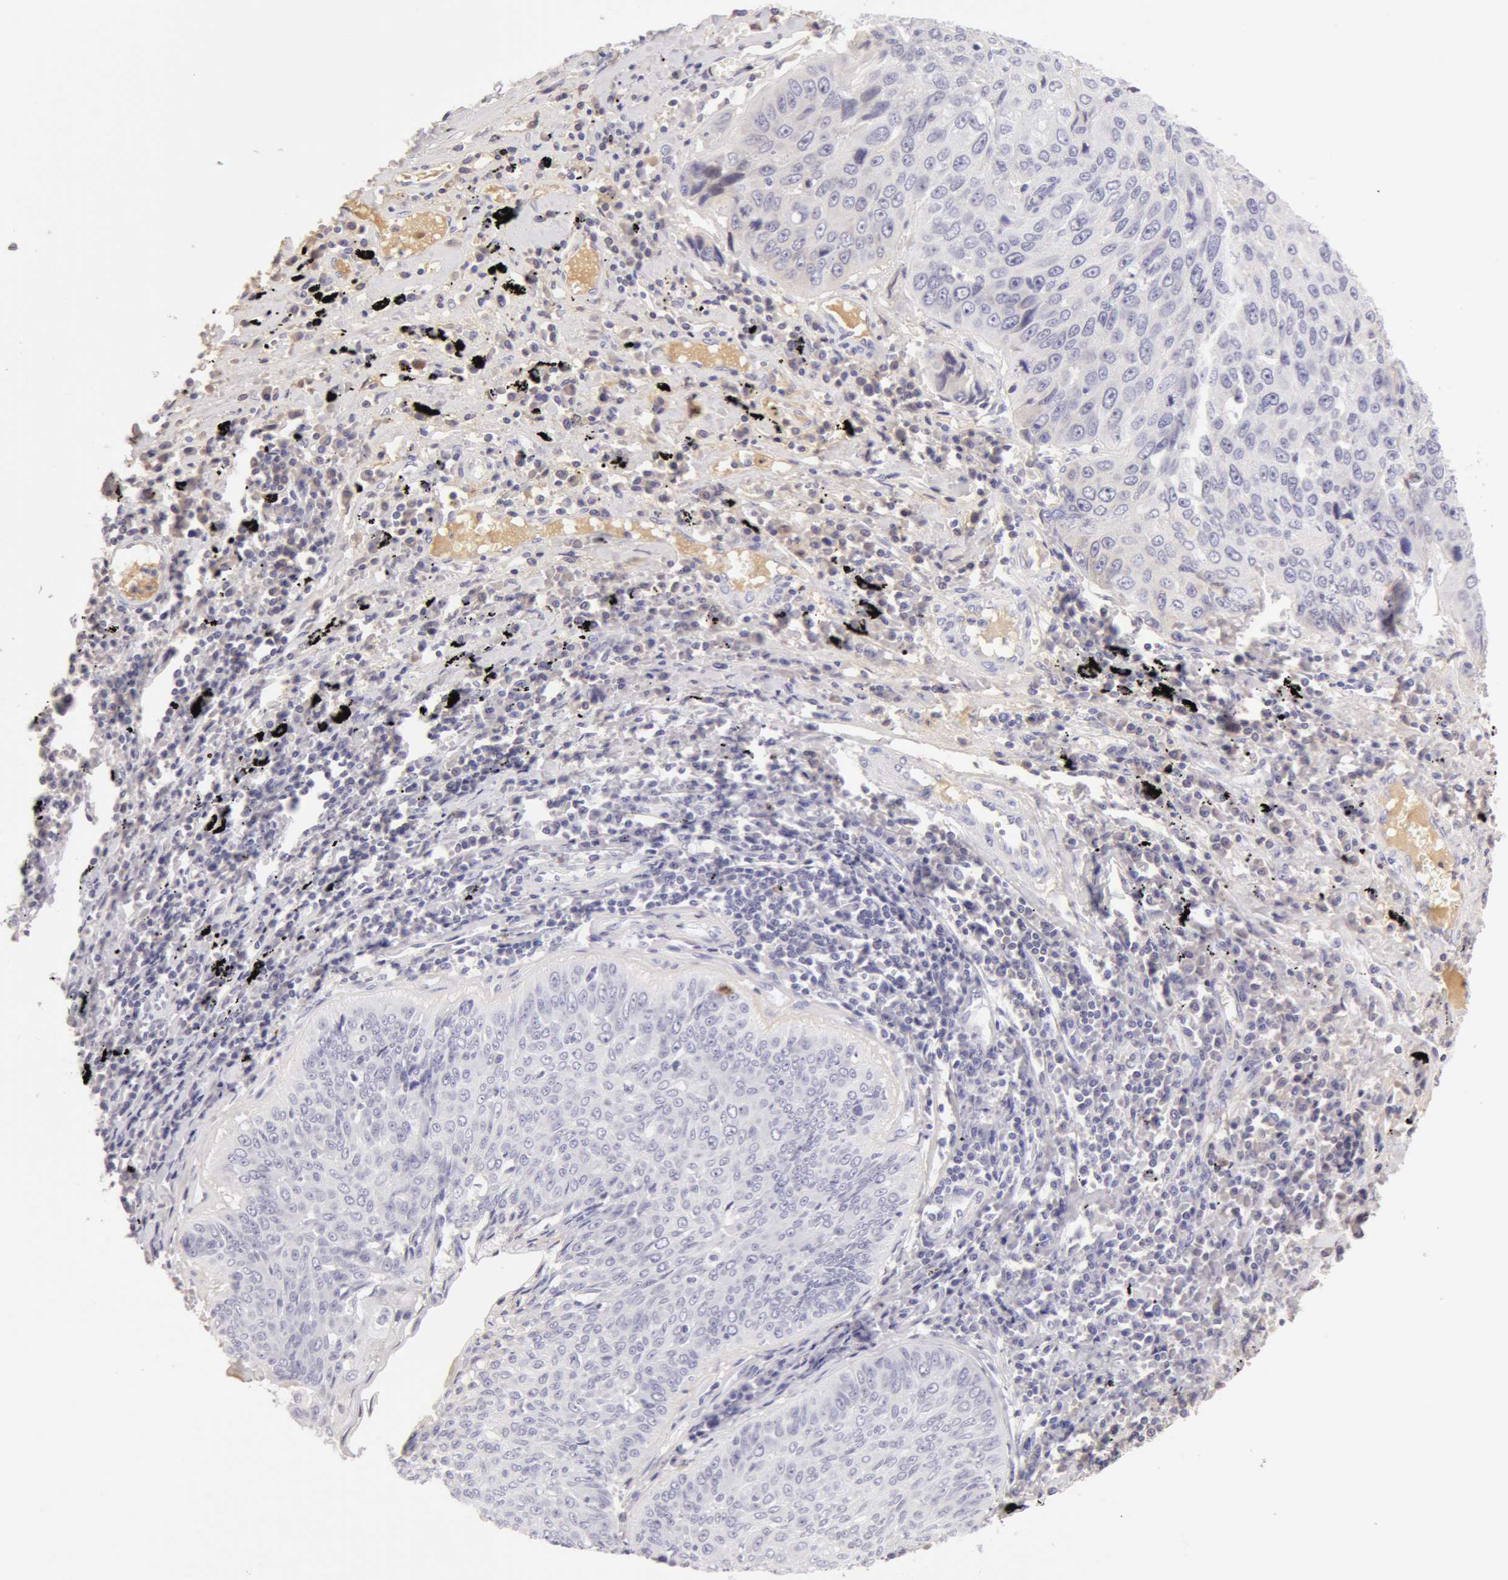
{"staining": {"intensity": "negative", "quantity": "none", "location": "none"}, "tissue": "lung cancer", "cell_type": "Tumor cells", "image_type": "cancer", "snomed": [{"axis": "morphology", "description": "Adenocarcinoma, NOS"}, {"axis": "topography", "description": "Lung"}], "caption": "DAB (3,3'-diaminobenzidine) immunohistochemical staining of adenocarcinoma (lung) displays no significant staining in tumor cells.", "gene": "AHSG", "patient": {"sex": "male", "age": 60}}